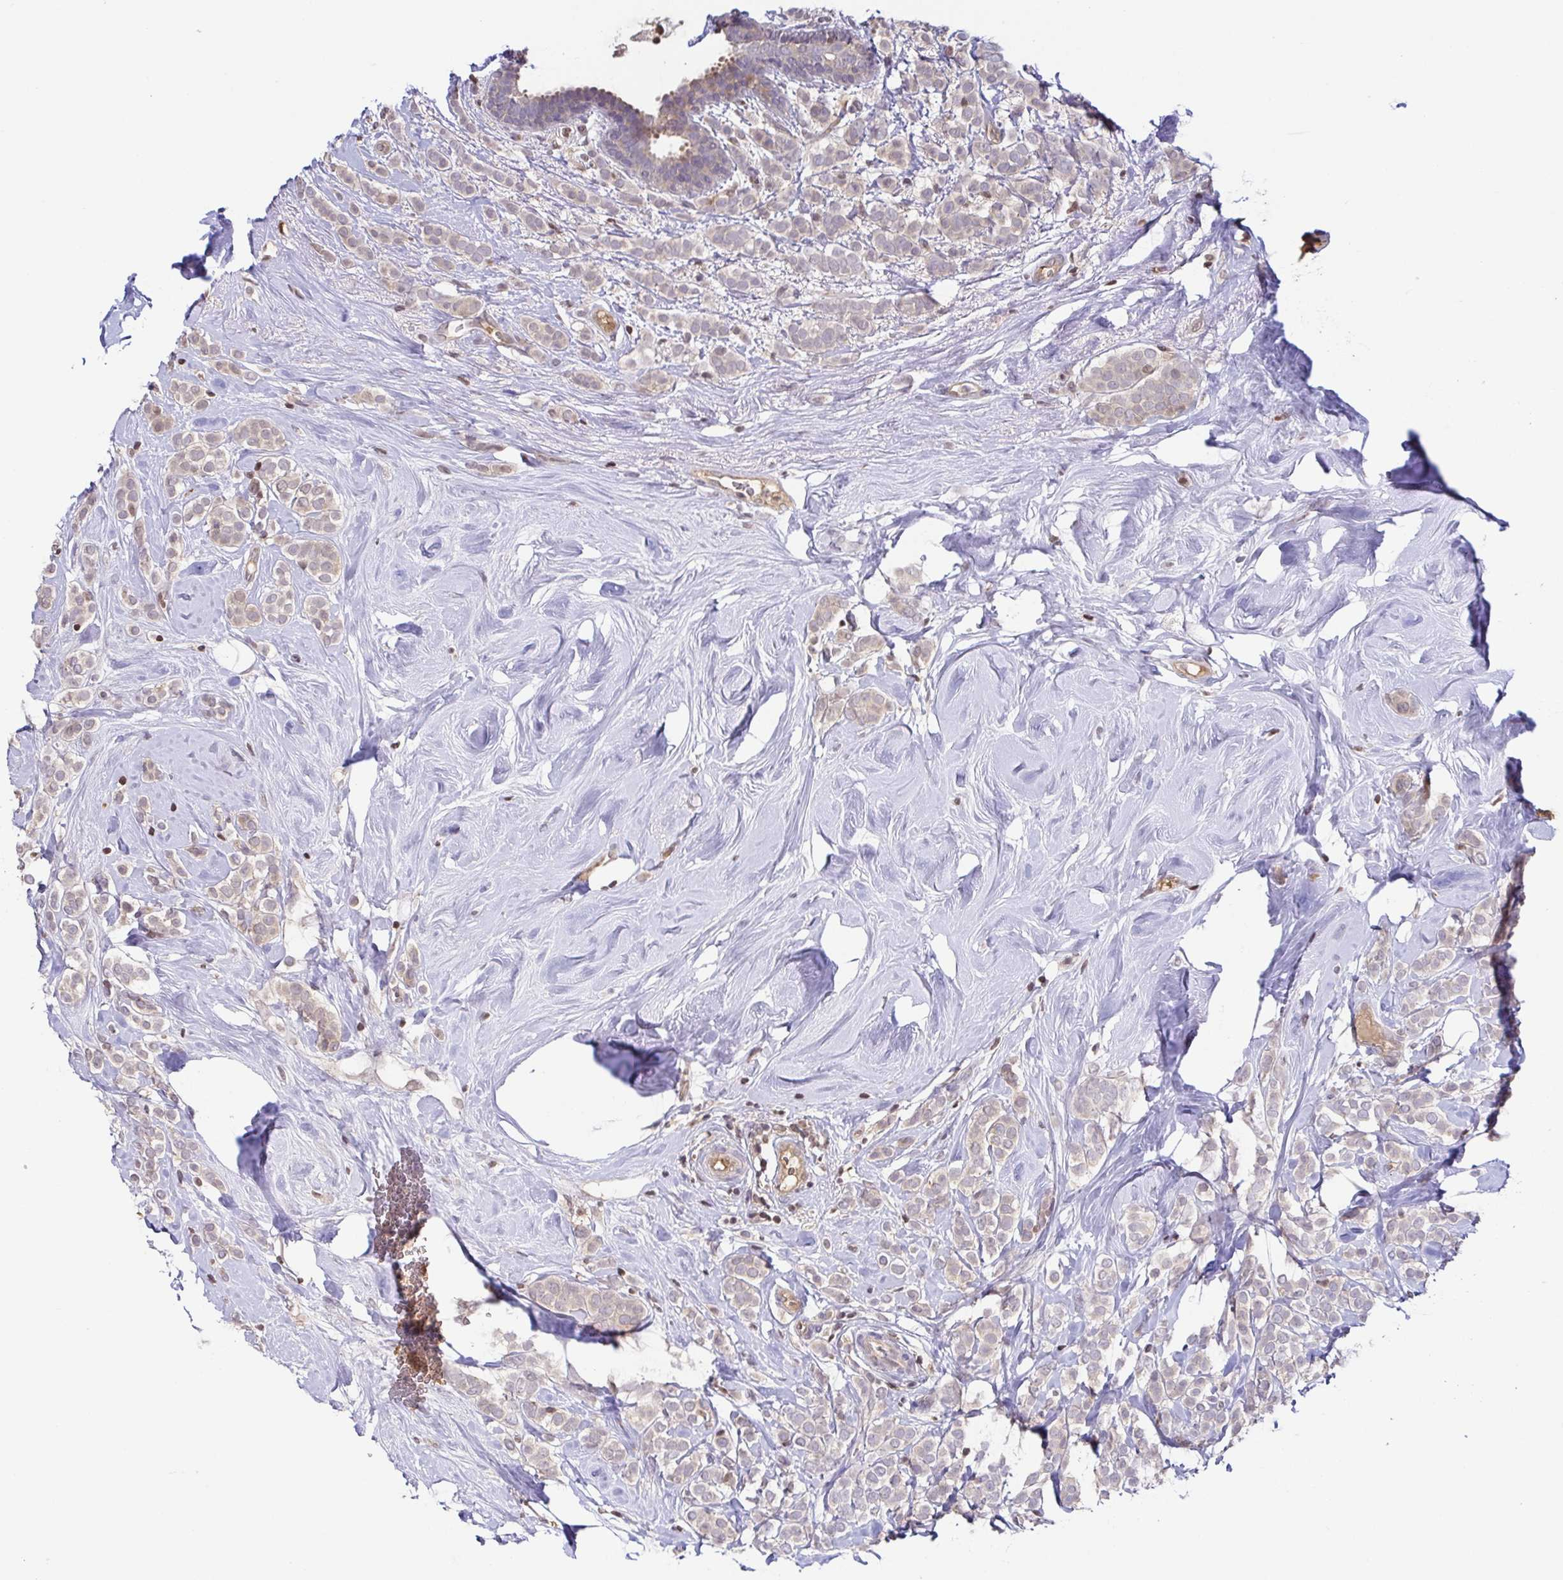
{"staining": {"intensity": "weak", "quantity": ">75%", "location": "cytoplasmic/membranous,nuclear"}, "tissue": "breast cancer", "cell_type": "Tumor cells", "image_type": "cancer", "snomed": [{"axis": "morphology", "description": "Lobular carcinoma"}, {"axis": "topography", "description": "Breast"}], "caption": "Breast cancer (lobular carcinoma) tissue shows weak cytoplasmic/membranous and nuclear staining in about >75% of tumor cells (DAB (3,3'-diaminobenzidine) IHC, brown staining for protein, blue staining for nuclei).", "gene": "PSMB9", "patient": {"sex": "female", "age": 49}}